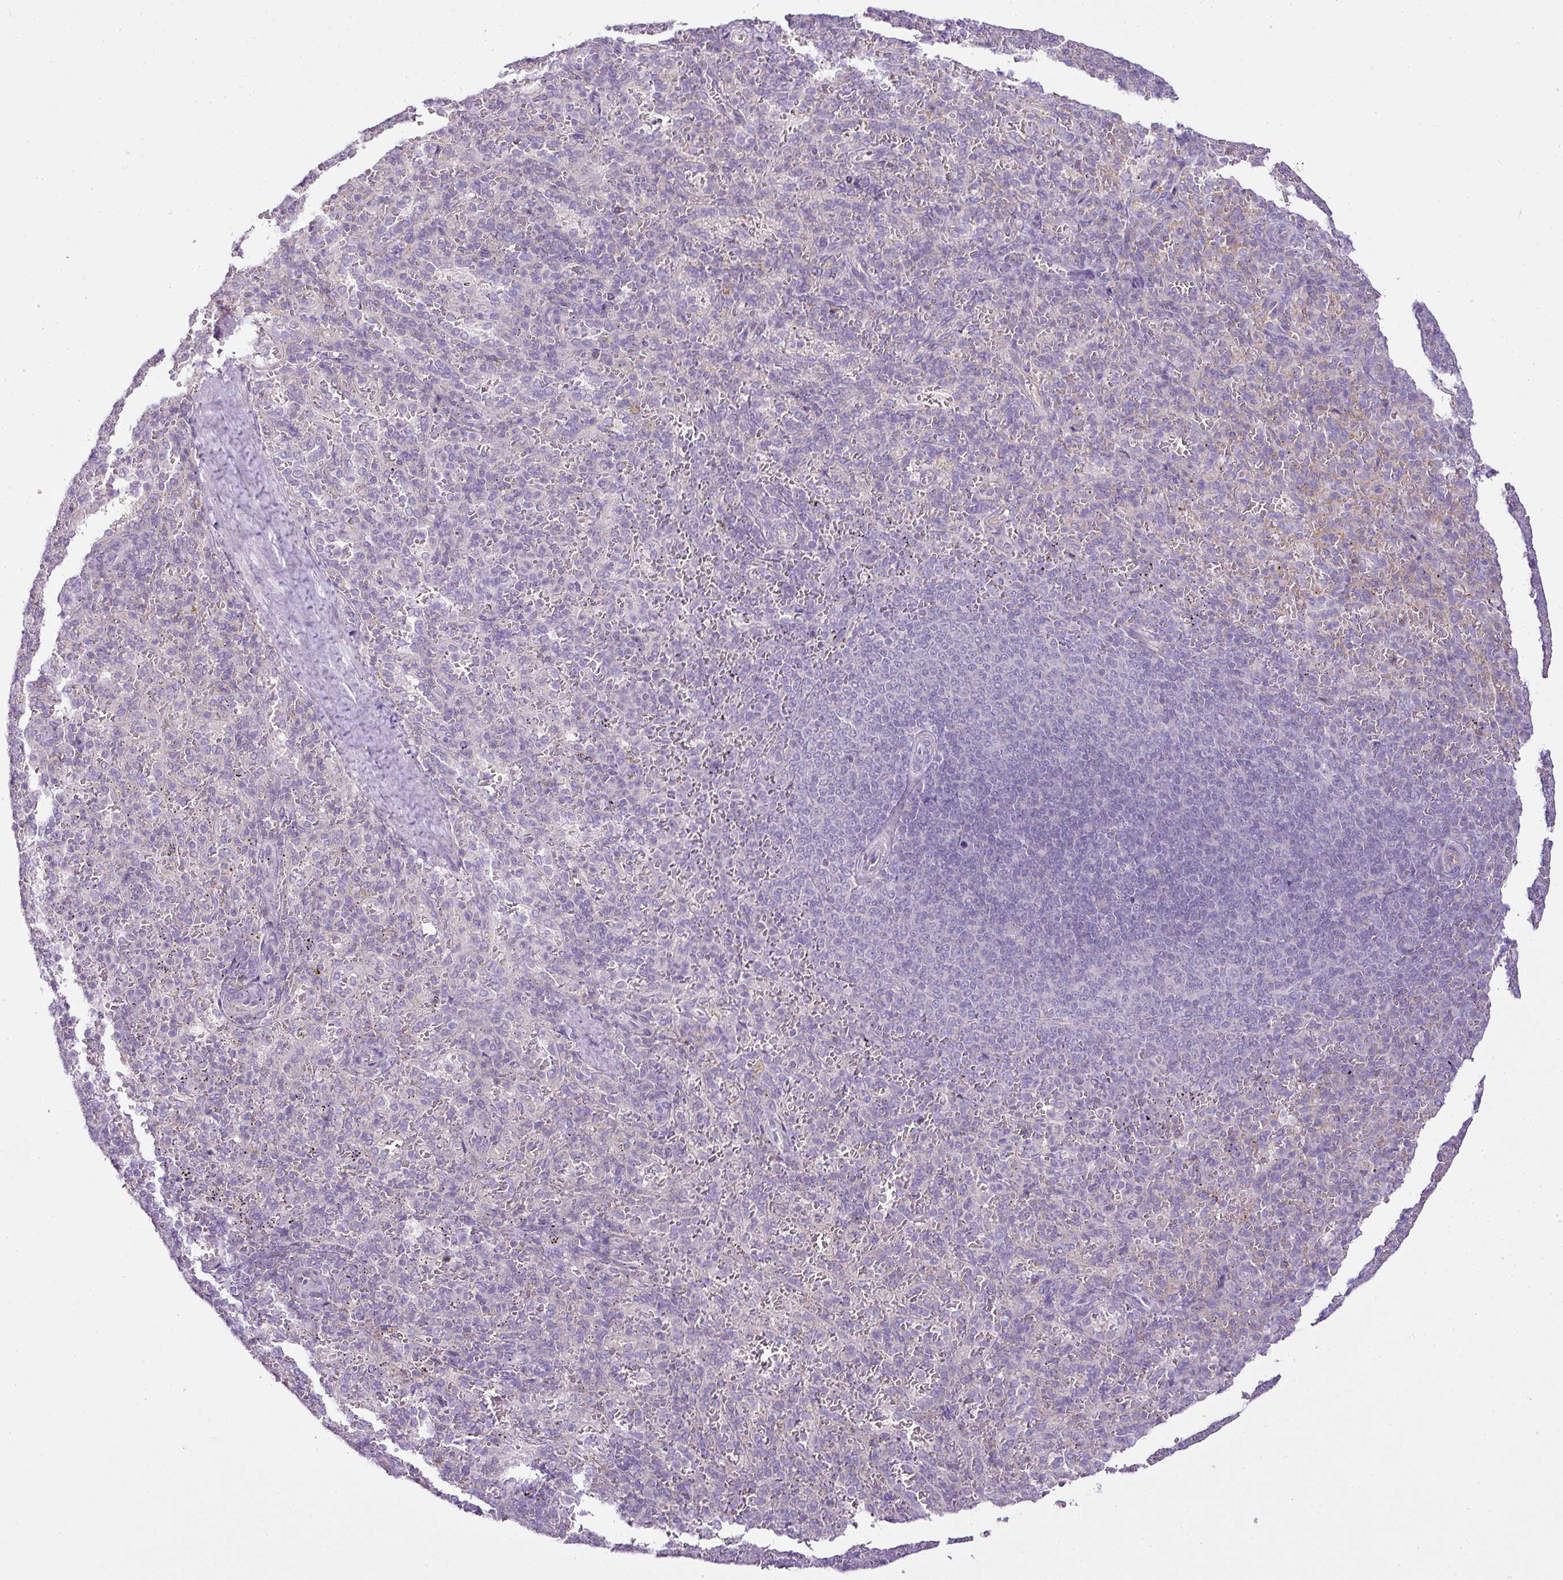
{"staining": {"intensity": "negative", "quantity": "none", "location": "none"}, "tissue": "spleen", "cell_type": "Cells in red pulp", "image_type": "normal", "snomed": [{"axis": "morphology", "description": "Normal tissue, NOS"}, {"axis": "topography", "description": "Spleen"}], "caption": "Immunohistochemistry photomicrograph of unremarkable human spleen stained for a protein (brown), which reveals no positivity in cells in red pulp.", "gene": "HOXC13", "patient": {"sex": "female", "age": 21}}